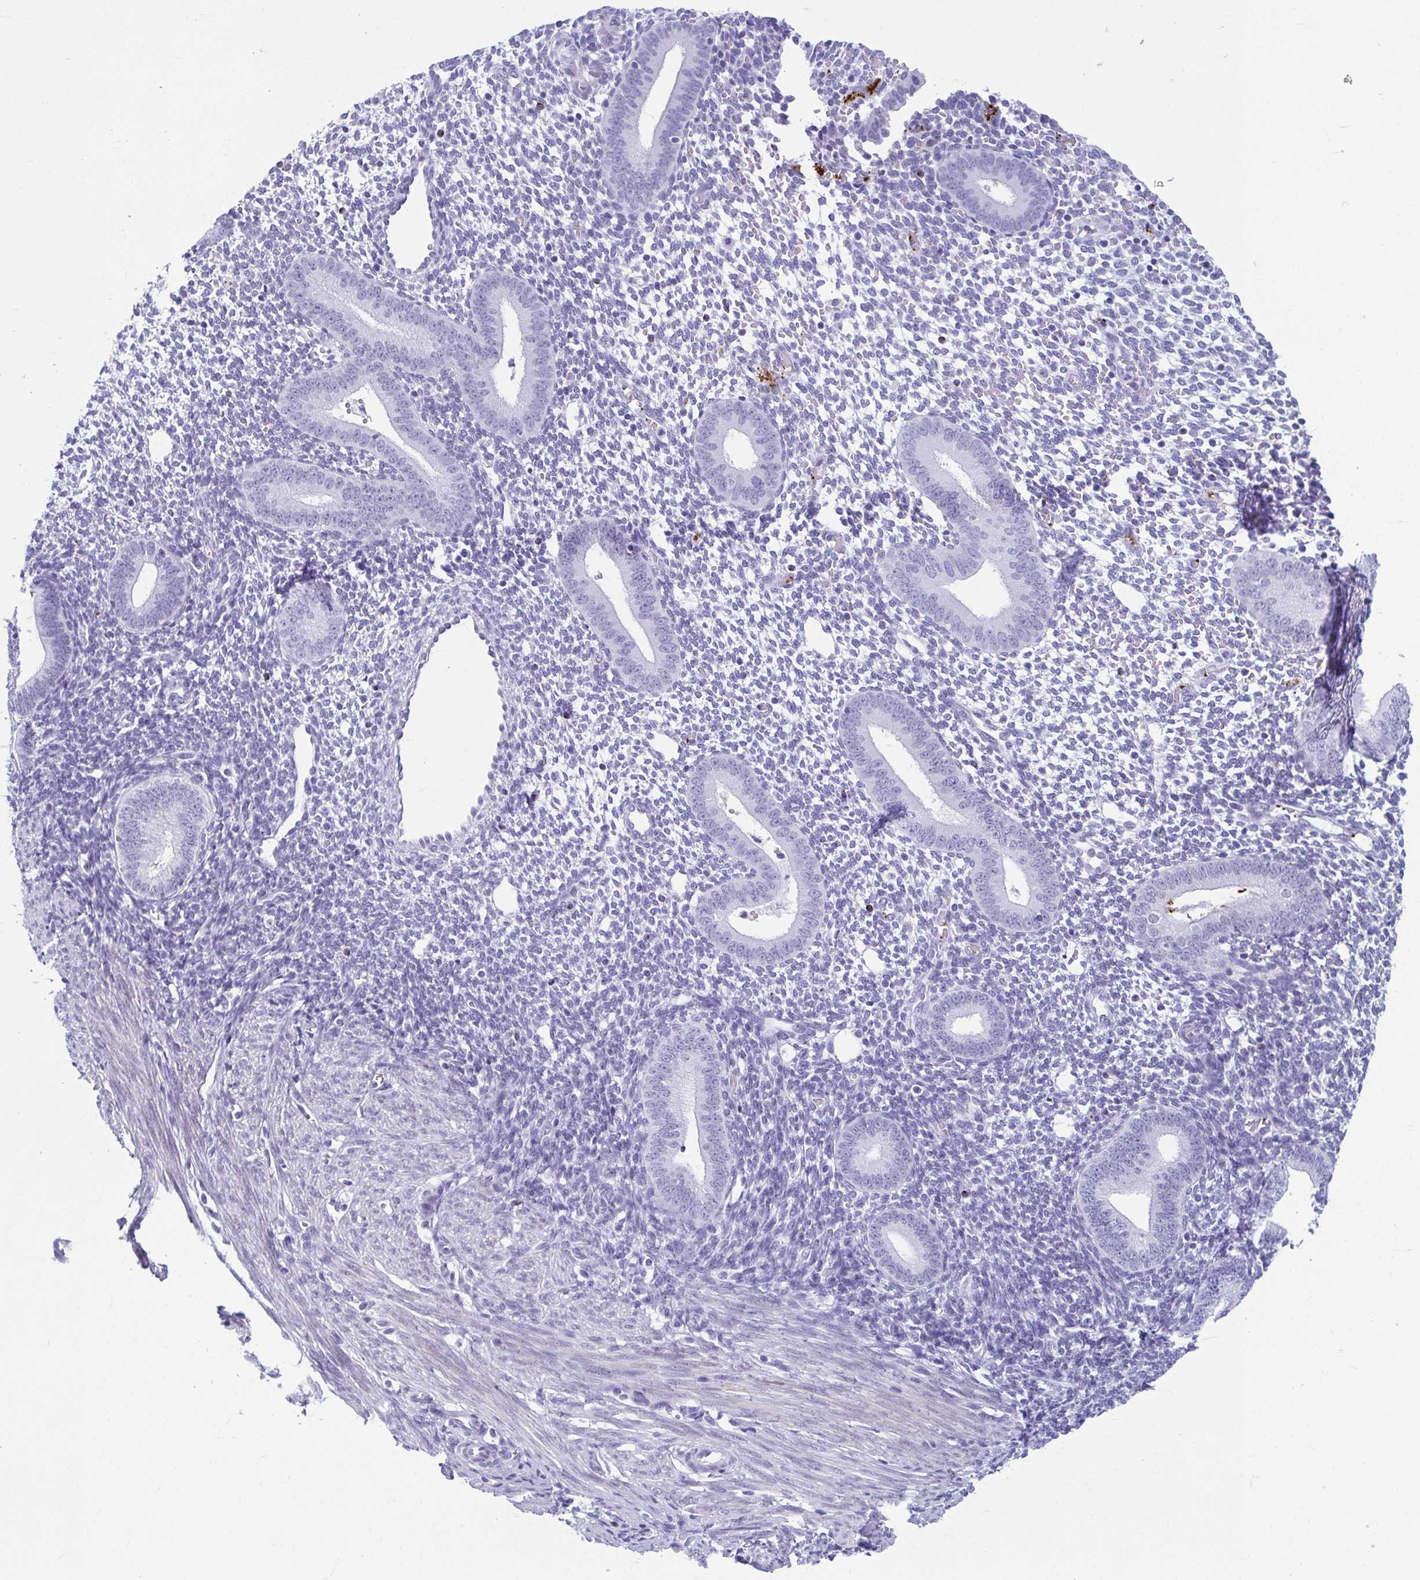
{"staining": {"intensity": "negative", "quantity": "none", "location": "none"}, "tissue": "endometrium", "cell_type": "Cells in endometrial stroma", "image_type": "normal", "snomed": [{"axis": "morphology", "description": "Normal tissue, NOS"}, {"axis": "topography", "description": "Endometrium"}], "caption": "Immunohistochemistry of normal human endometrium demonstrates no expression in cells in endometrial stroma.", "gene": "TCEAL3", "patient": {"sex": "female", "age": 40}}